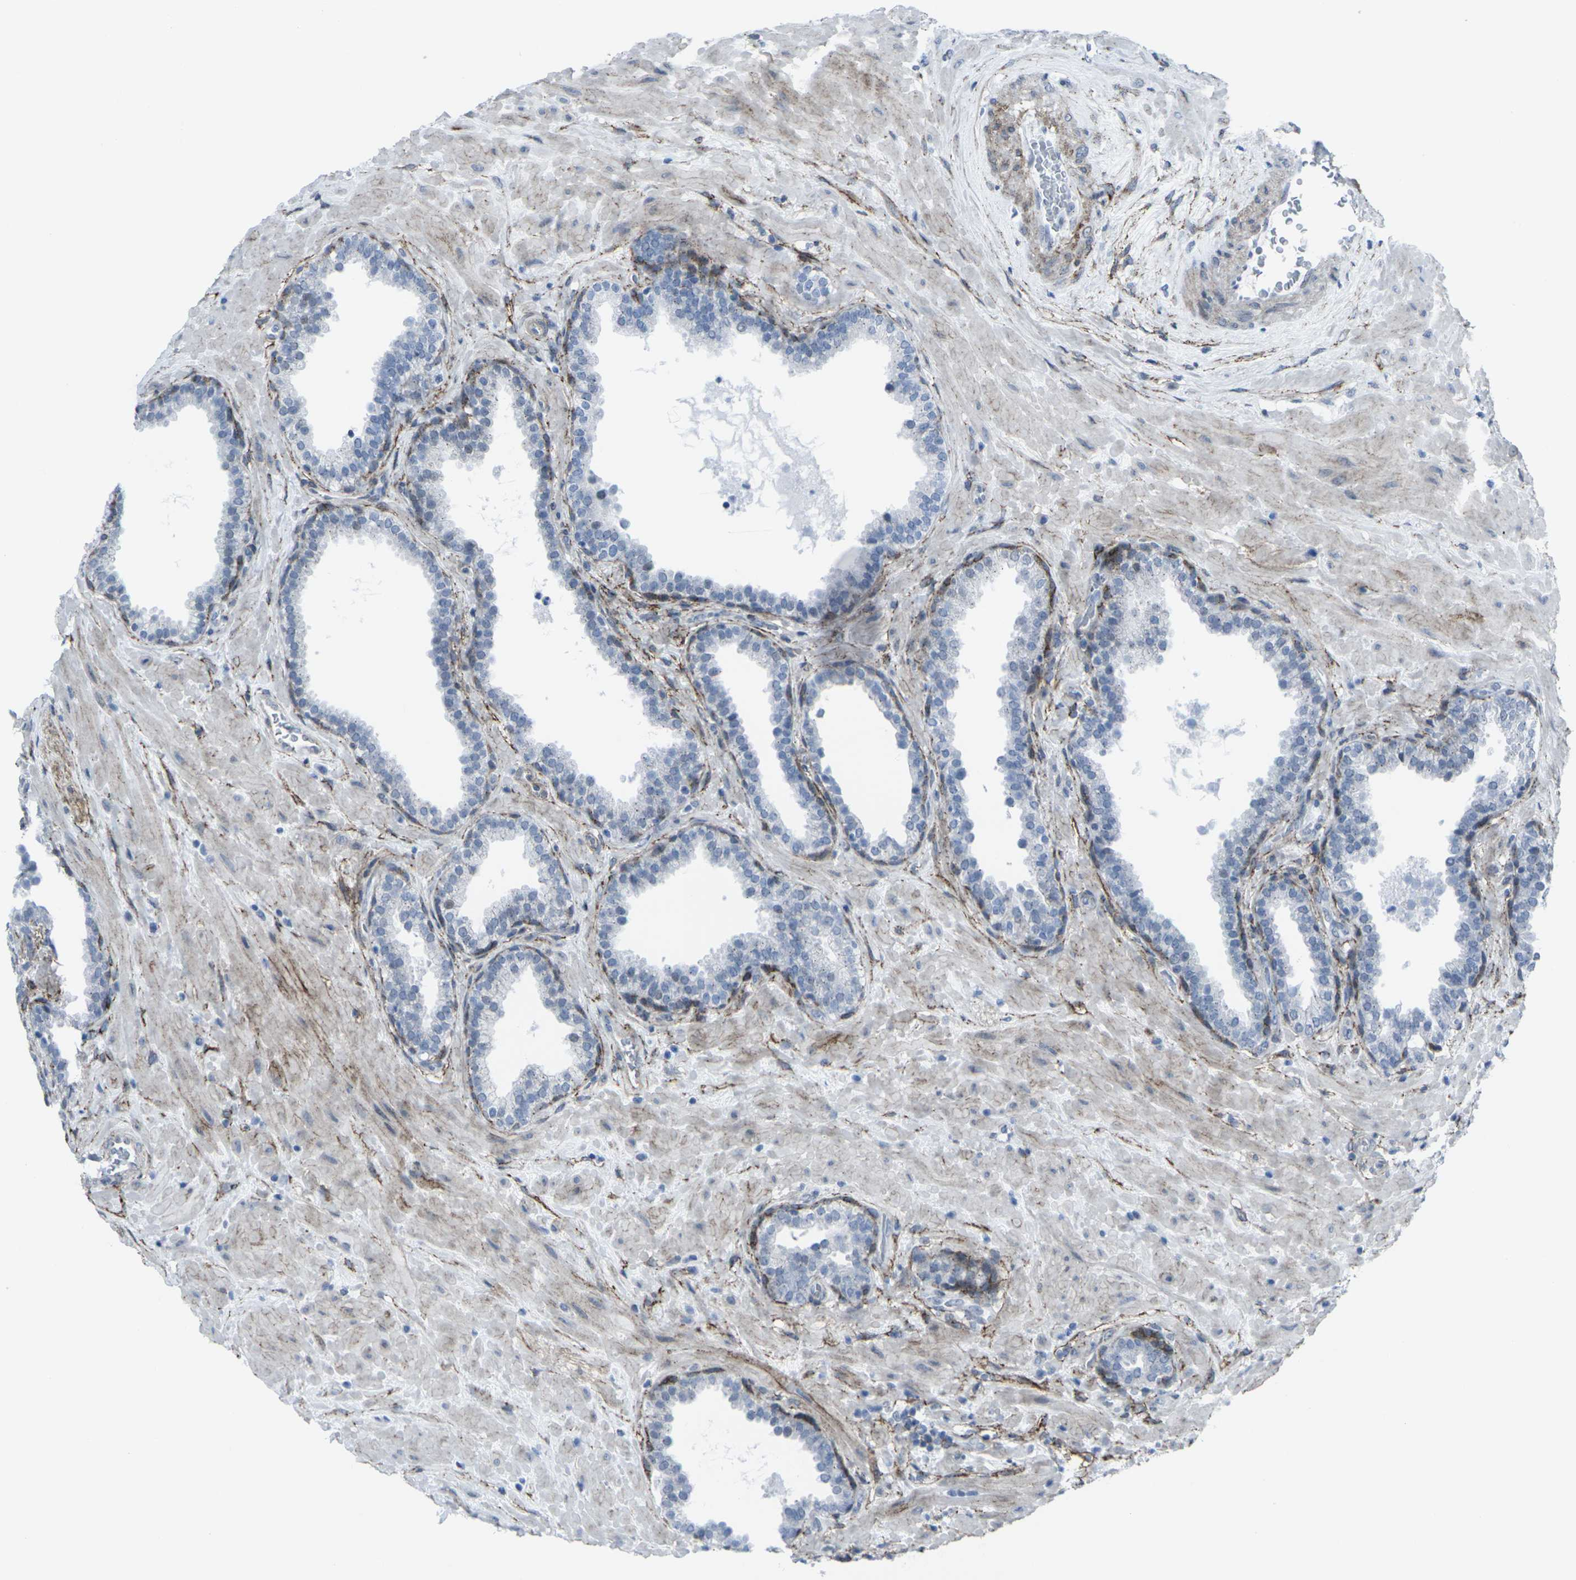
{"staining": {"intensity": "moderate", "quantity": "<25%", "location": "cytoplasmic/membranous"}, "tissue": "prostate", "cell_type": "Glandular cells", "image_type": "normal", "snomed": [{"axis": "morphology", "description": "Normal tissue, NOS"}, {"axis": "topography", "description": "Prostate"}], "caption": "Immunohistochemistry (DAB (3,3'-diaminobenzidine)) staining of benign human prostate demonstrates moderate cytoplasmic/membranous protein expression in about <25% of glandular cells. (brown staining indicates protein expression, while blue staining denotes nuclei).", "gene": "CDH11", "patient": {"sex": "male", "age": 51}}